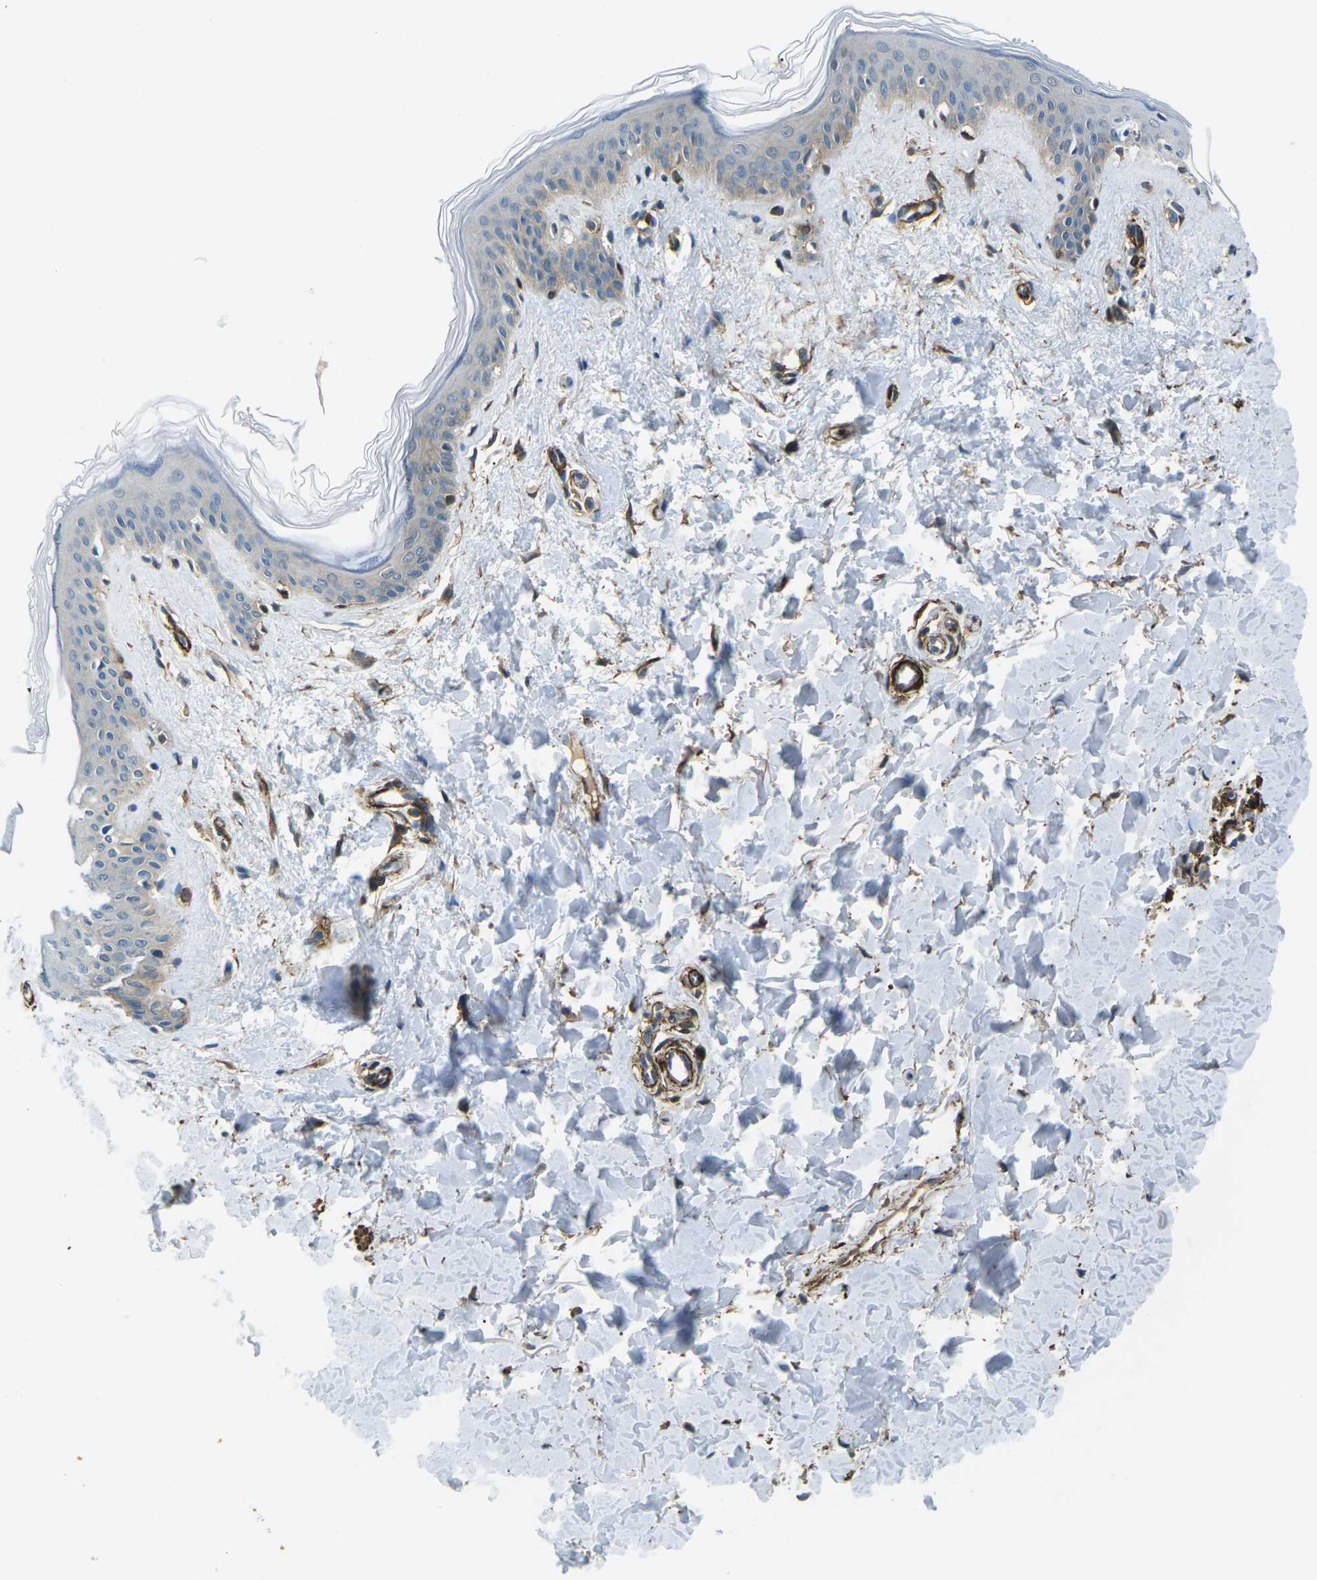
{"staining": {"intensity": "strong", "quantity": ">75%", "location": "cytoplasmic/membranous"}, "tissue": "skin", "cell_type": "Fibroblasts", "image_type": "normal", "snomed": [{"axis": "morphology", "description": "Normal tissue, NOS"}, {"axis": "topography", "description": "Skin"}], "caption": "Immunohistochemical staining of unremarkable human skin shows >75% levels of strong cytoplasmic/membranous protein positivity in approximately >75% of fibroblasts.", "gene": "GRAMD1C", "patient": {"sex": "female", "age": 41}}